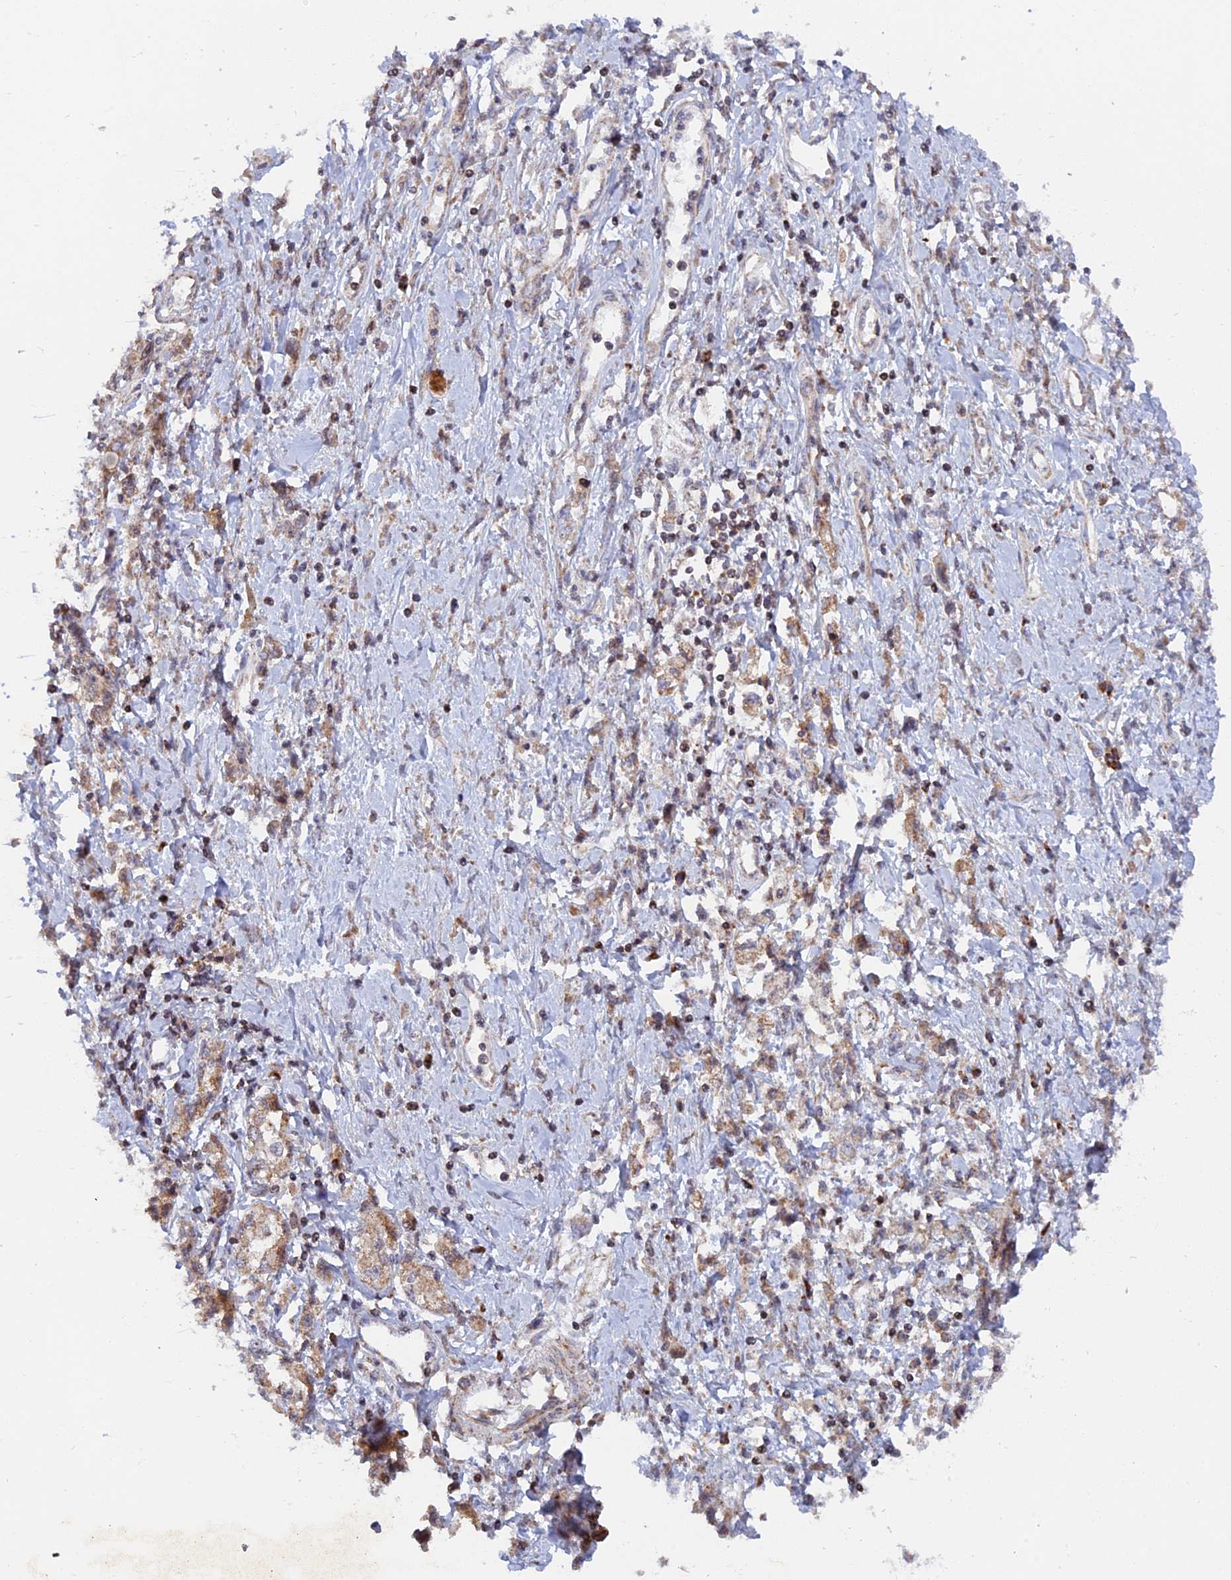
{"staining": {"intensity": "moderate", "quantity": "<25%", "location": "cytoplasmic/membranous"}, "tissue": "stomach cancer", "cell_type": "Tumor cells", "image_type": "cancer", "snomed": [{"axis": "morphology", "description": "Adenocarcinoma, NOS"}, {"axis": "topography", "description": "Stomach"}], "caption": "Immunohistochemistry (IHC) of human adenocarcinoma (stomach) displays low levels of moderate cytoplasmic/membranous staining in about <25% of tumor cells. The protein of interest is shown in brown color, while the nuclei are stained blue.", "gene": "MPV17L", "patient": {"sex": "female", "age": 76}}